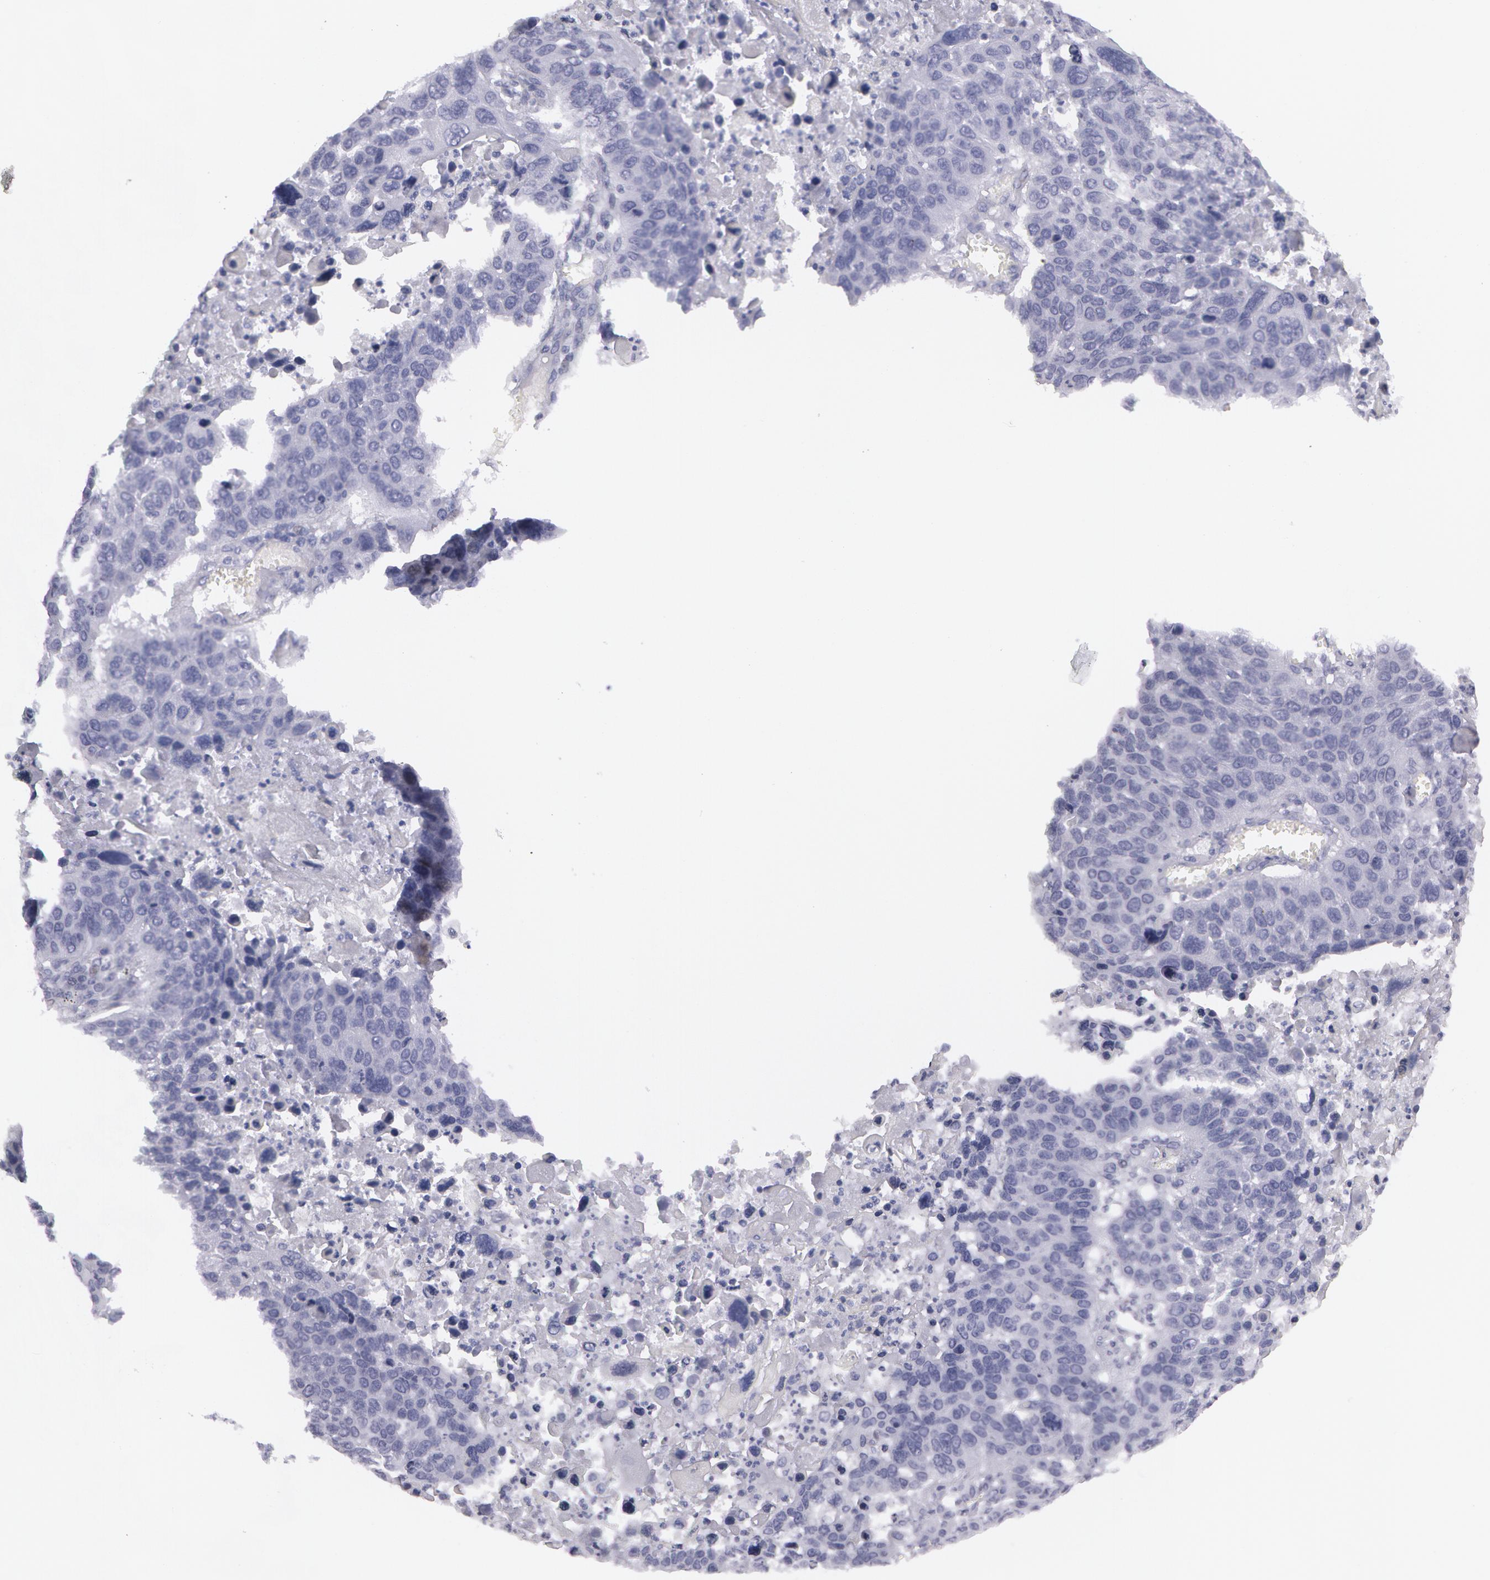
{"staining": {"intensity": "negative", "quantity": "none", "location": "none"}, "tissue": "lung cancer", "cell_type": "Tumor cells", "image_type": "cancer", "snomed": [{"axis": "morphology", "description": "Squamous cell carcinoma, NOS"}, {"axis": "topography", "description": "Lung"}], "caption": "Immunohistochemistry of squamous cell carcinoma (lung) displays no staining in tumor cells. (DAB immunohistochemistry (IHC) visualized using brightfield microscopy, high magnification).", "gene": "AMACR", "patient": {"sex": "male", "age": 68}}